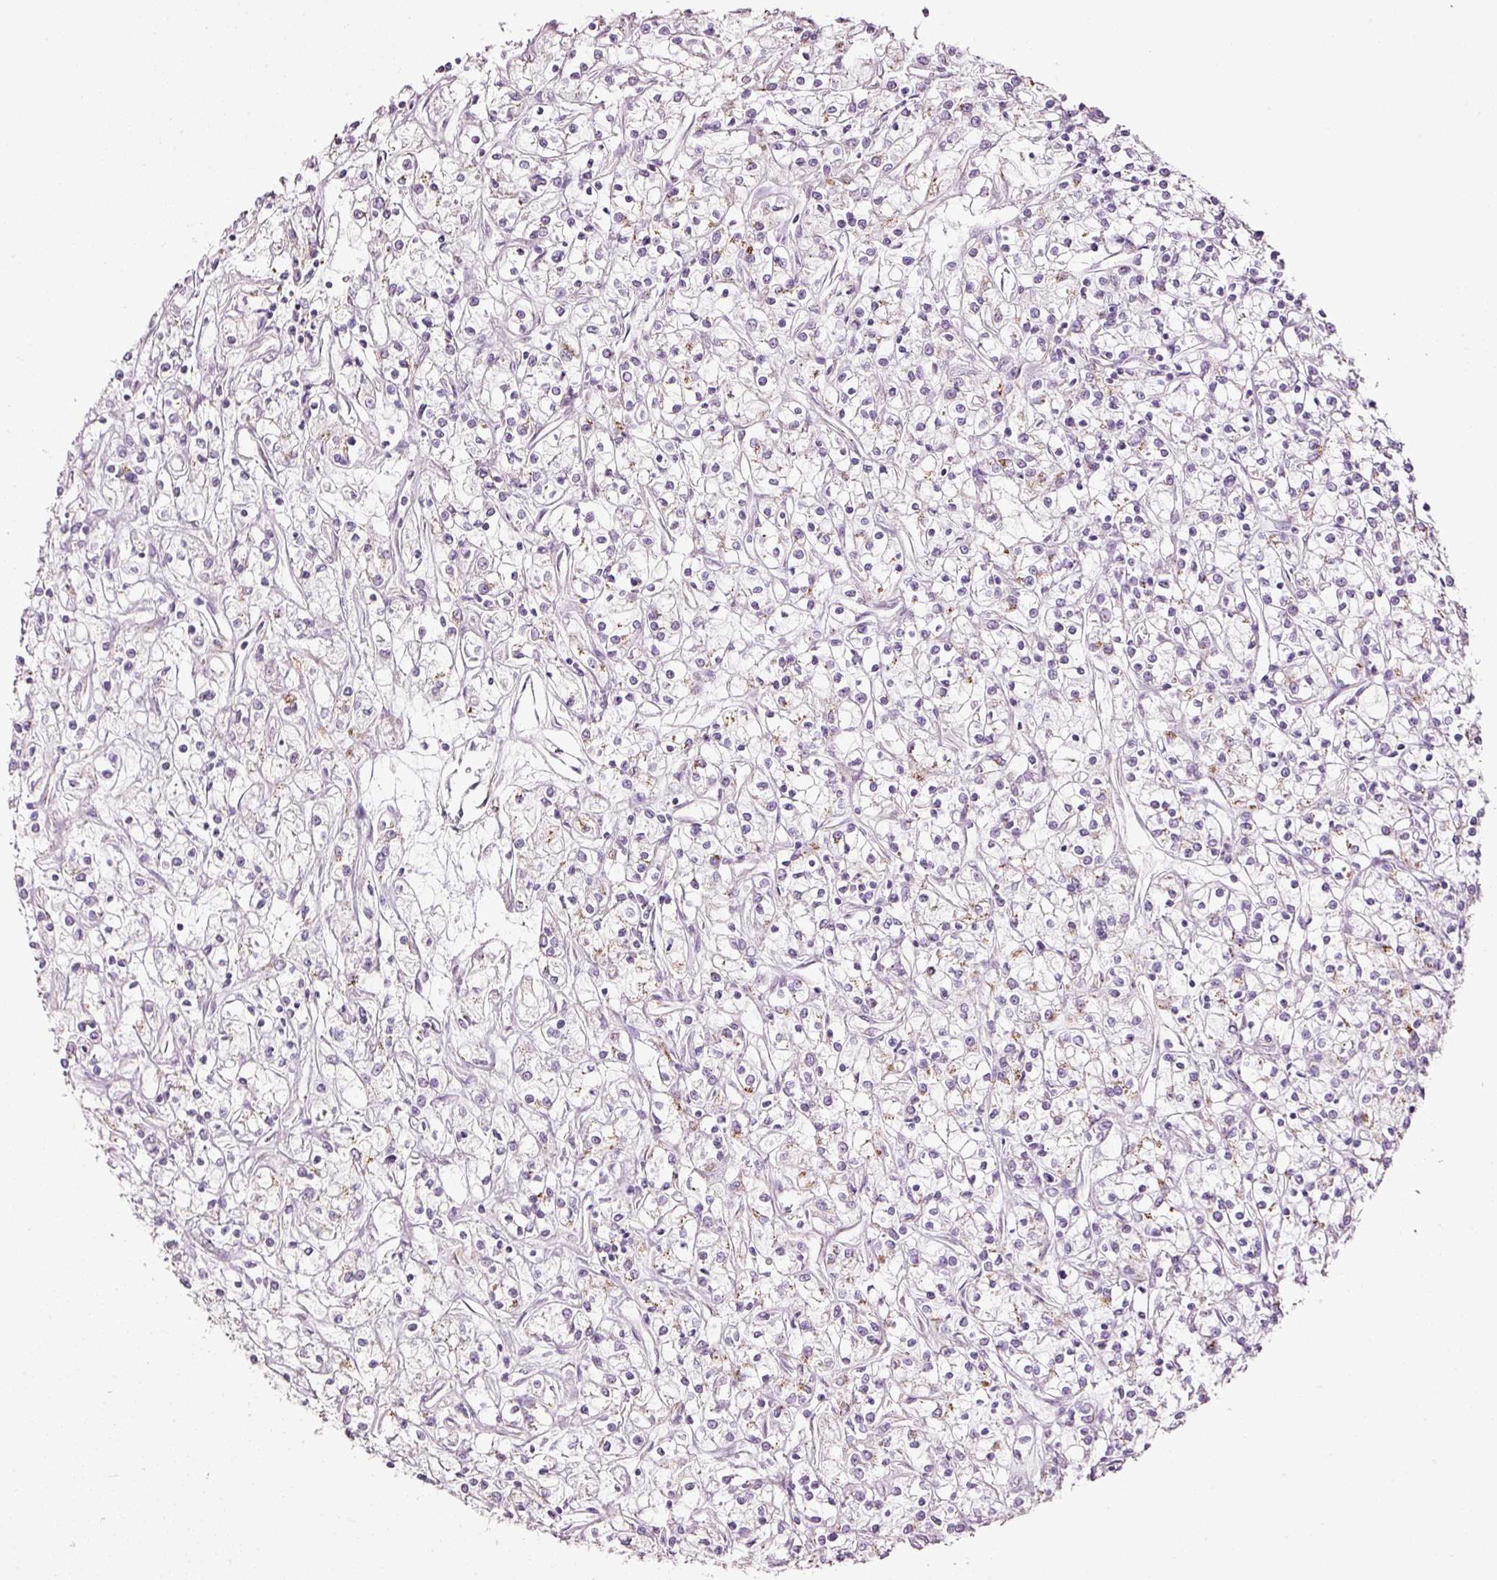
{"staining": {"intensity": "weak", "quantity": "<25%", "location": "cytoplasmic/membranous"}, "tissue": "renal cancer", "cell_type": "Tumor cells", "image_type": "cancer", "snomed": [{"axis": "morphology", "description": "Adenocarcinoma, NOS"}, {"axis": "topography", "description": "Kidney"}], "caption": "Tumor cells are negative for protein expression in human adenocarcinoma (renal).", "gene": "SDF4", "patient": {"sex": "female", "age": 59}}